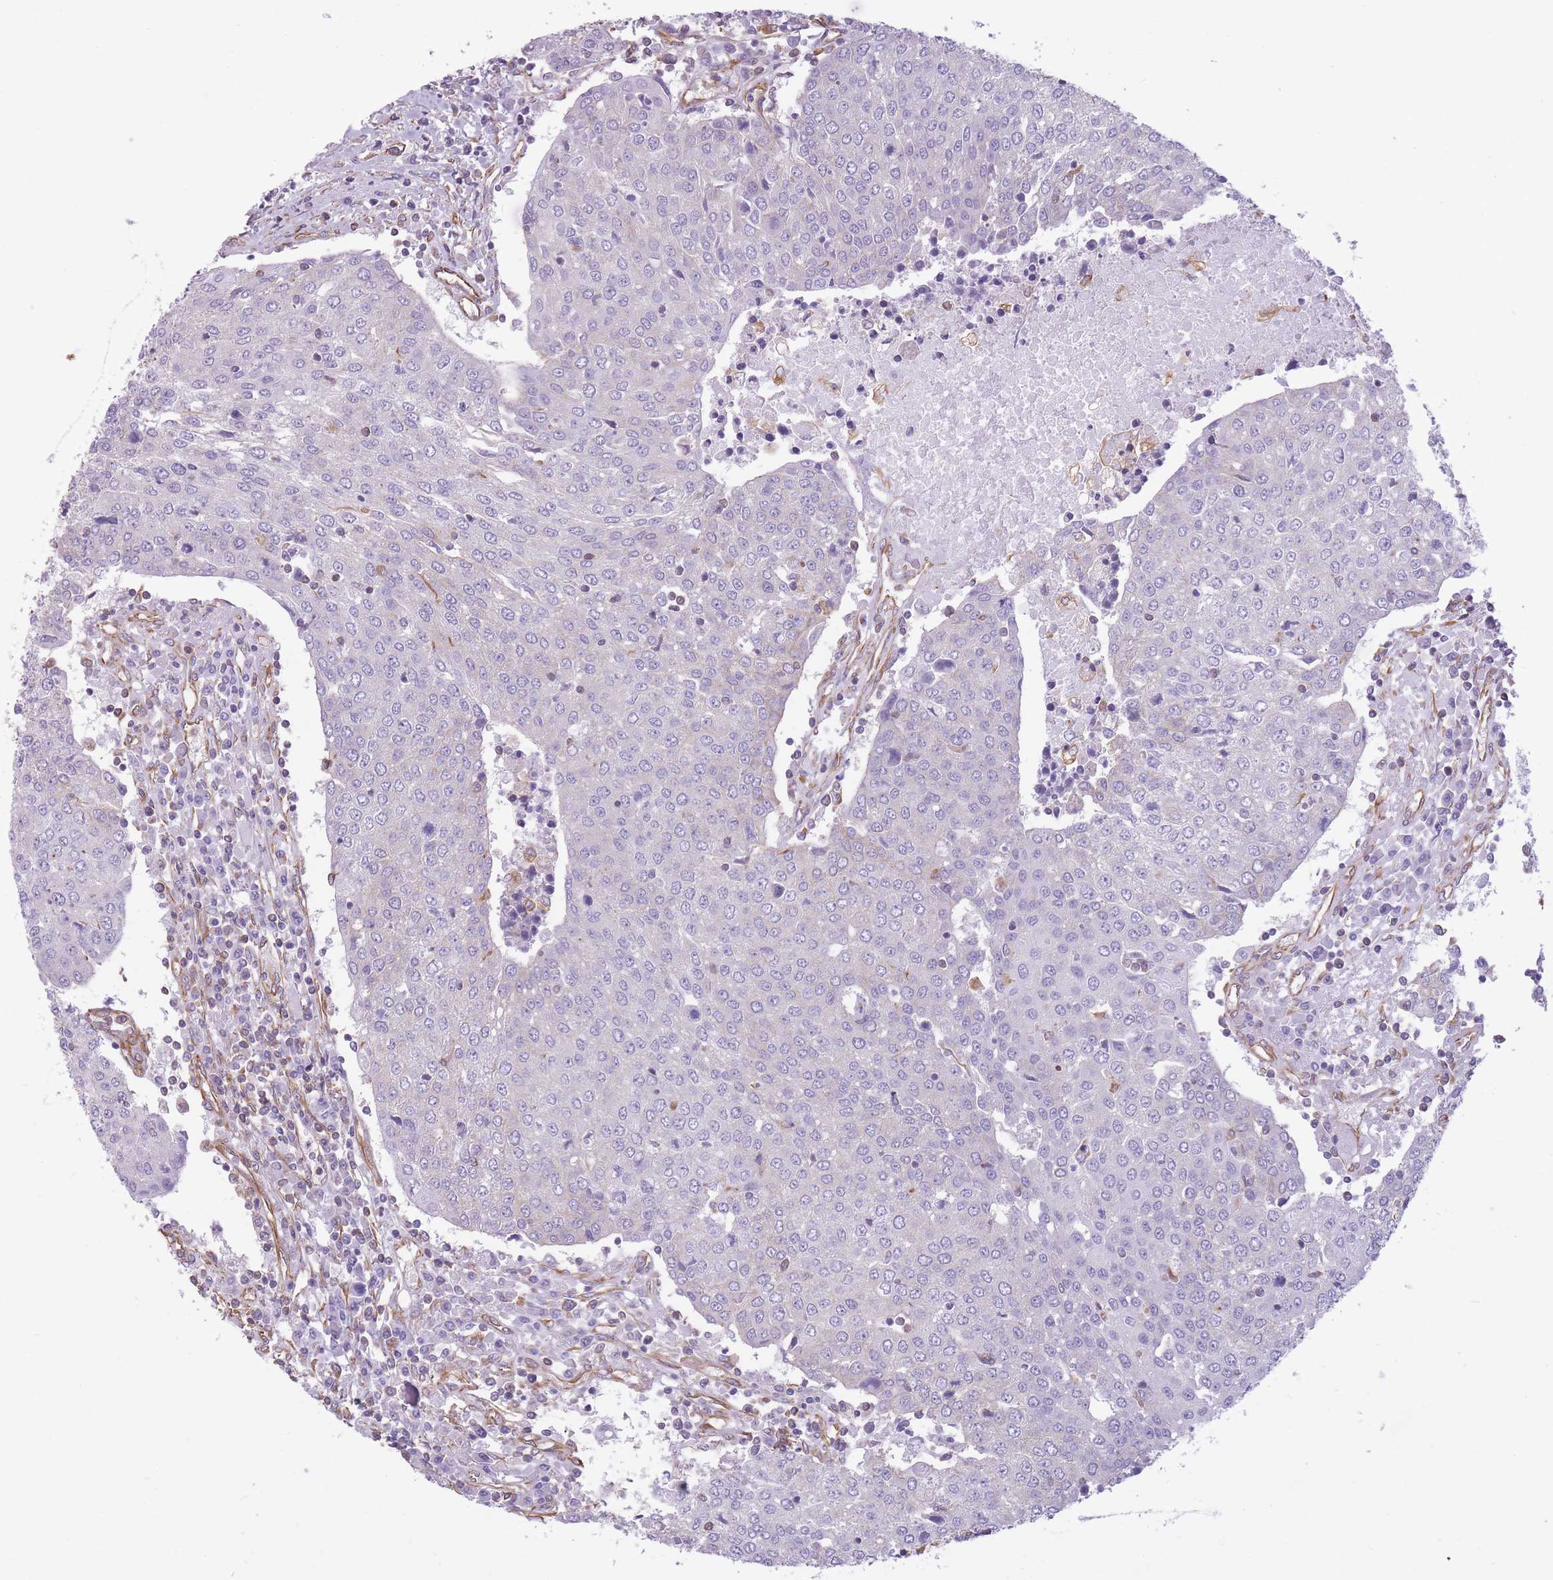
{"staining": {"intensity": "negative", "quantity": "none", "location": "none"}, "tissue": "urothelial cancer", "cell_type": "Tumor cells", "image_type": "cancer", "snomed": [{"axis": "morphology", "description": "Urothelial carcinoma, High grade"}, {"axis": "topography", "description": "Urinary bladder"}], "caption": "High magnification brightfield microscopy of high-grade urothelial carcinoma stained with DAB (brown) and counterstained with hematoxylin (blue): tumor cells show no significant positivity.", "gene": "ADD1", "patient": {"sex": "female", "age": 85}}